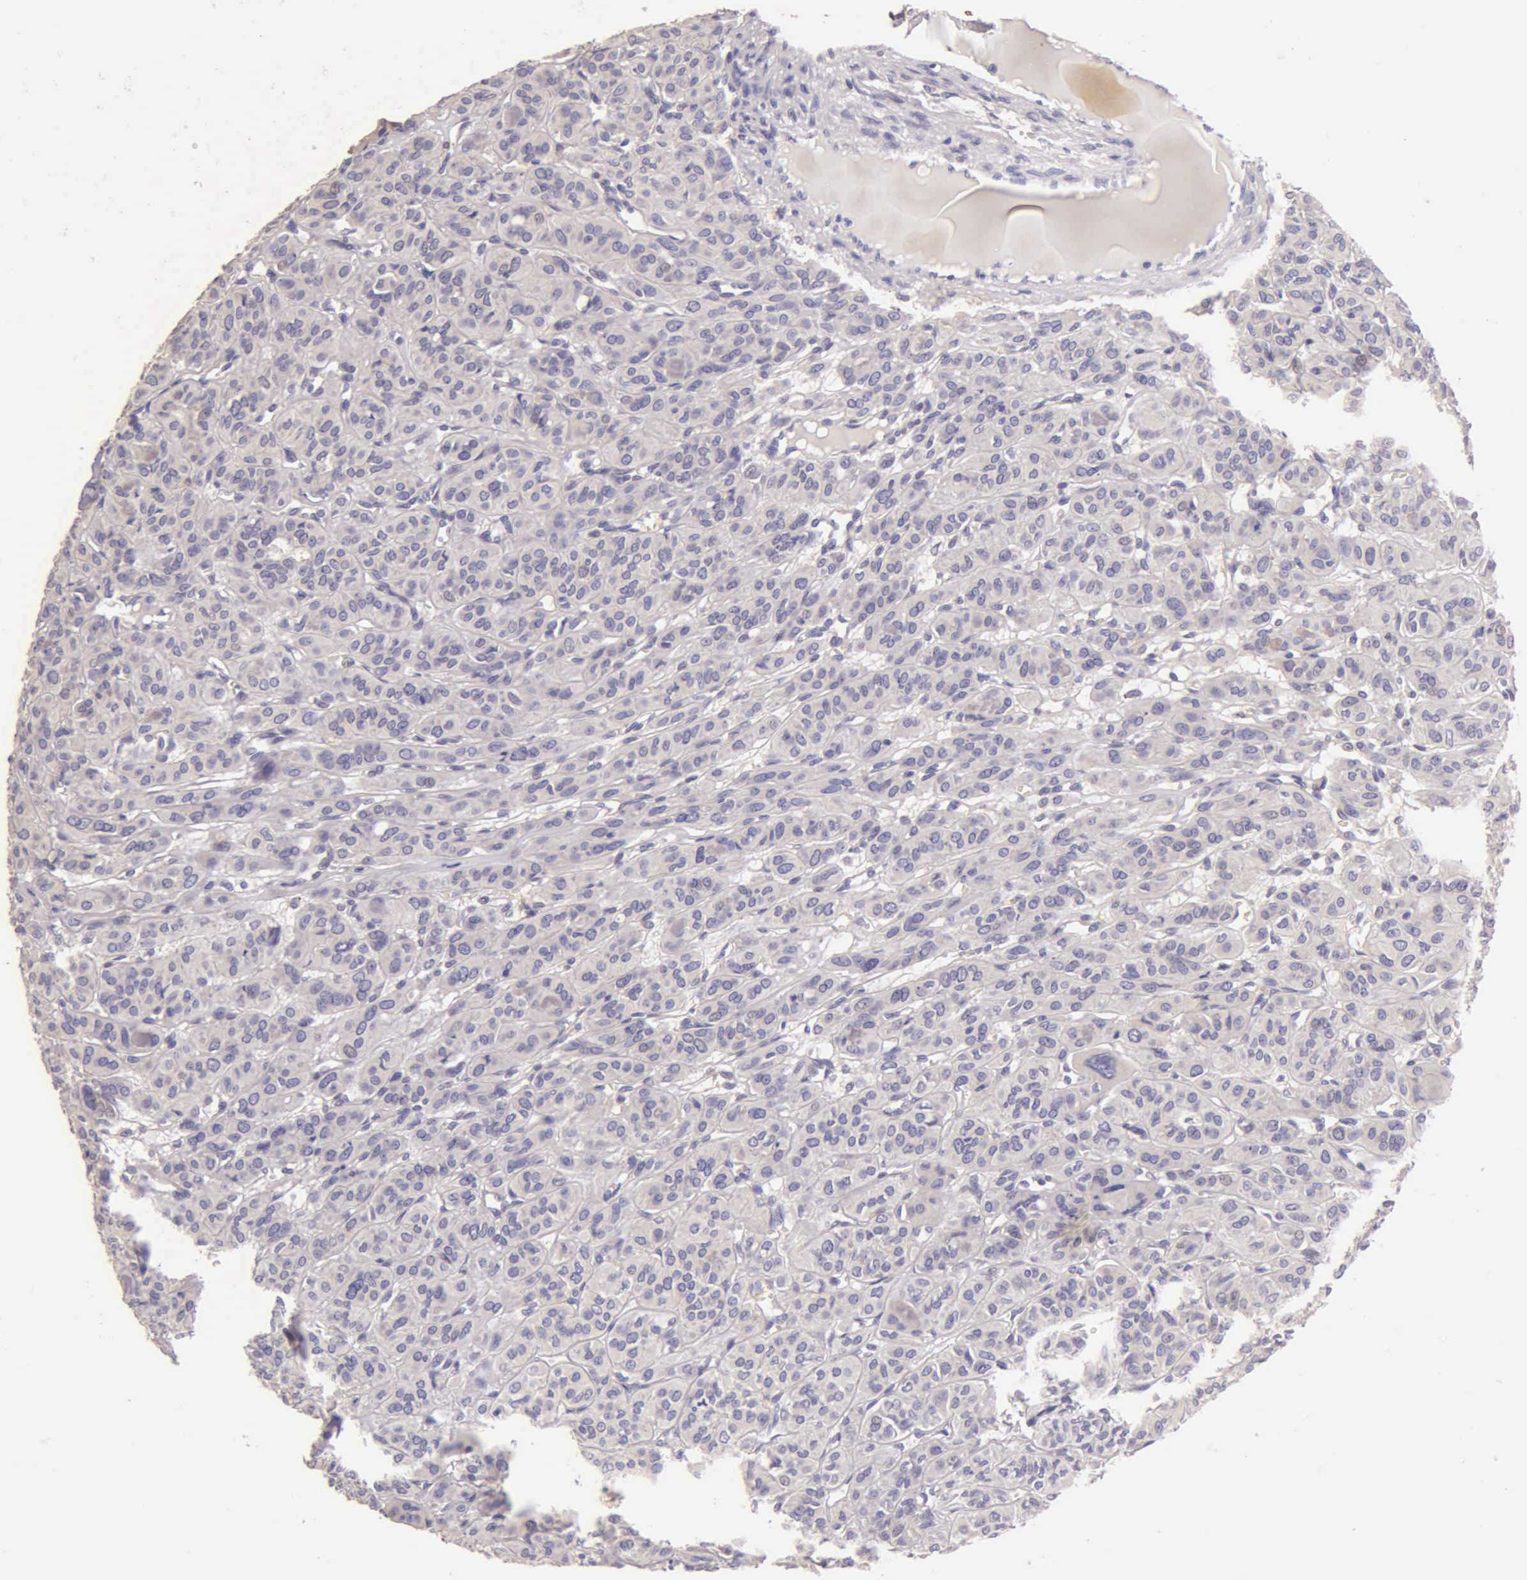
{"staining": {"intensity": "negative", "quantity": "none", "location": "none"}, "tissue": "thyroid cancer", "cell_type": "Tumor cells", "image_type": "cancer", "snomed": [{"axis": "morphology", "description": "Follicular adenoma carcinoma, NOS"}, {"axis": "topography", "description": "Thyroid gland"}], "caption": "Immunohistochemistry (IHC) image of neoplastic tissue: thyroid follicular adenoma carcinoma stained with DAB (3,3'-diaminobenzidine) reveals no significant protein staining in tumor cells.", "gene": "ESR1", "patient": {"sex": "female", "age": 71}}